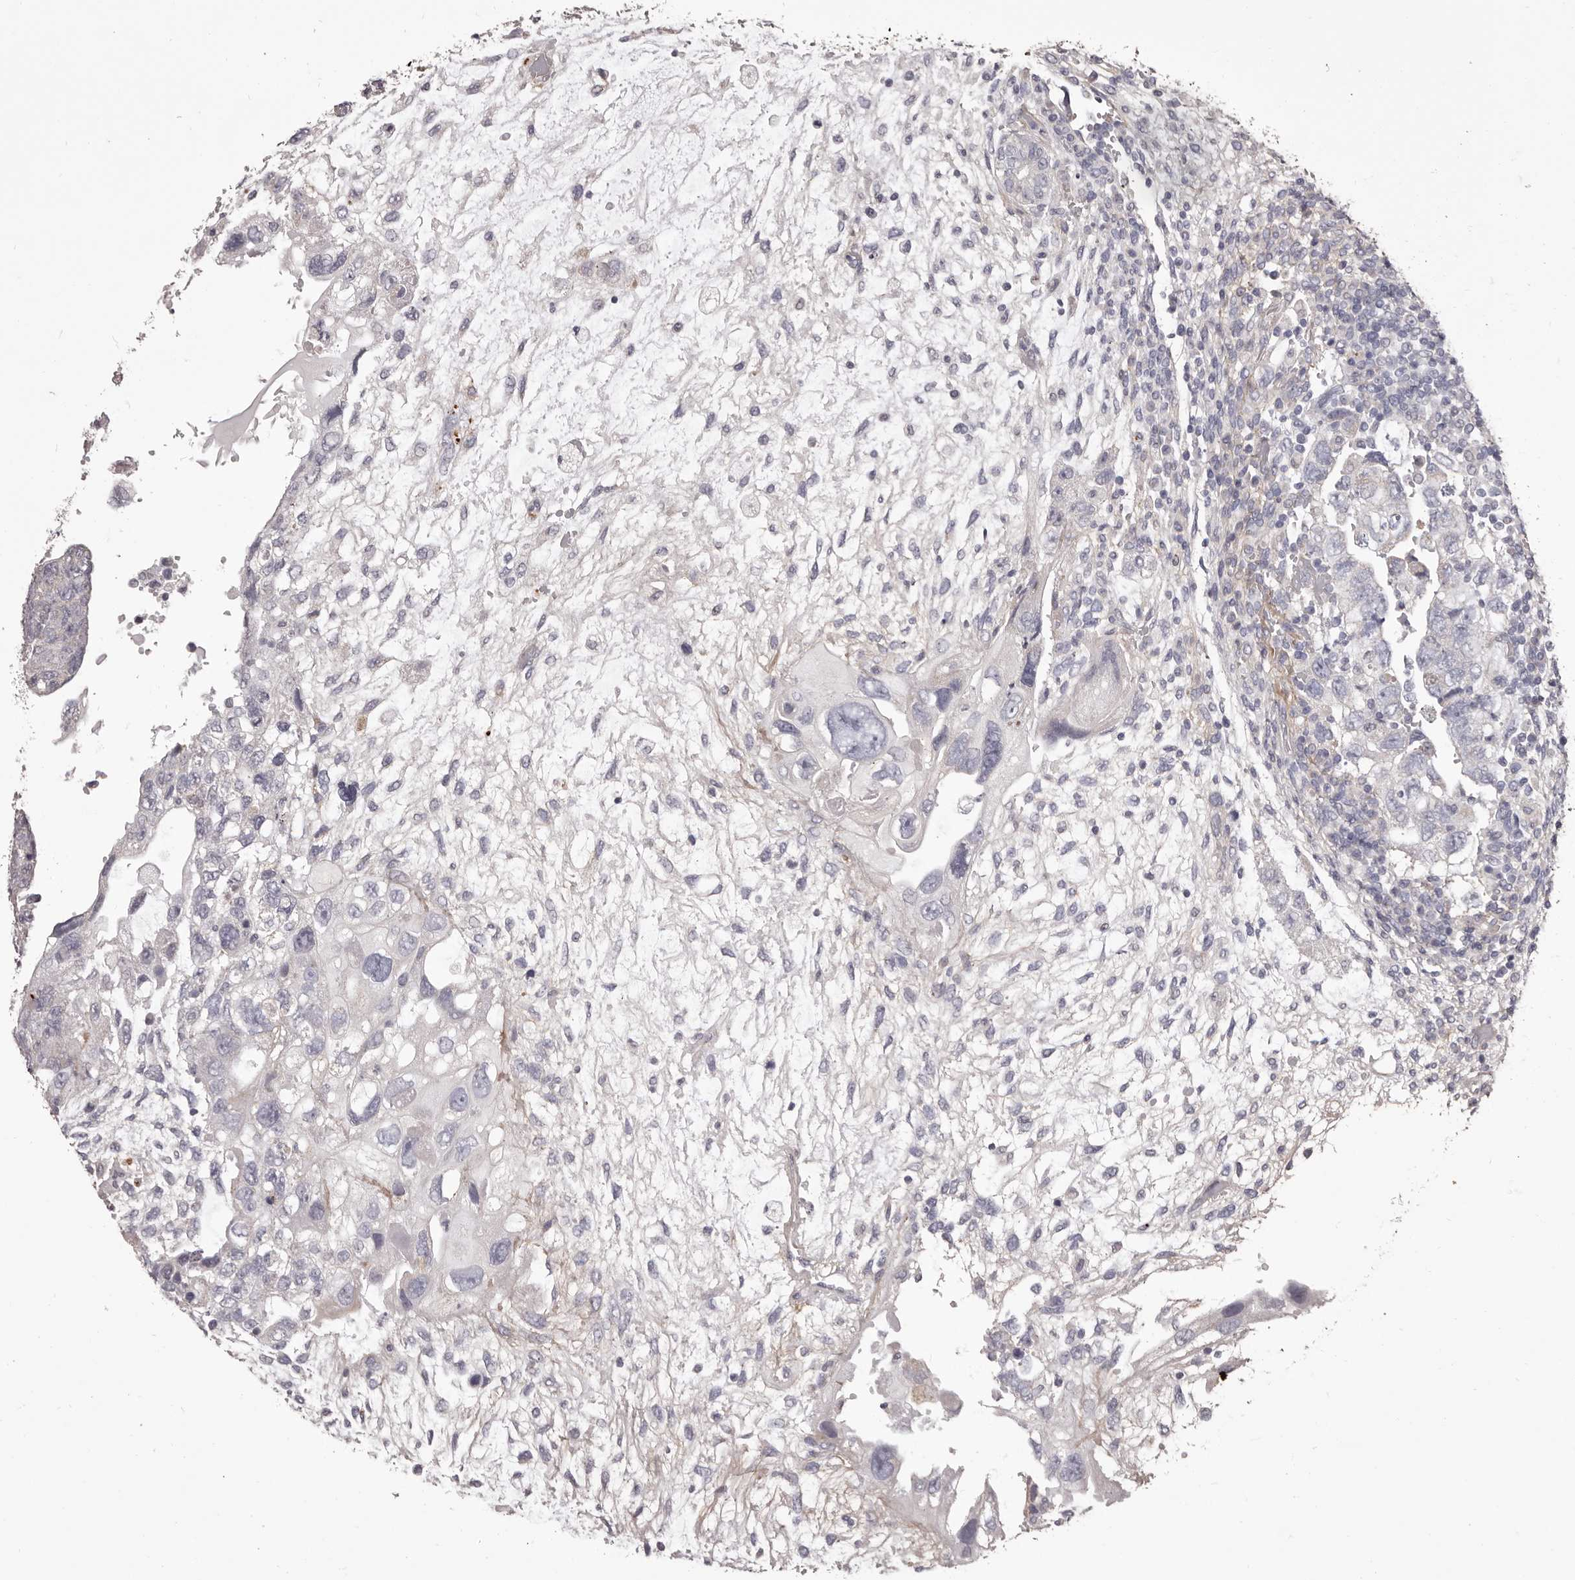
{"staining": {"intensity": "negative", "quantity": "none", "location": "none"}, "tissue": "testis cancer", "cell_type": "Tumor cells", "image_type": "cancer", "snomed": [{"axis": "morphology", "description": "Carcinoma, Embryonal, NOS"}, {"axis": "topography", "description": "Testis"}], "caption": "DAB (3,3'-diaminobenzidine) immunohistochemical staining of embryonal carcinoma (testis) displays no significant expression in tumor cells.", "gene": "COL6A1", "patient": {"sex": "male", "age": 36}}